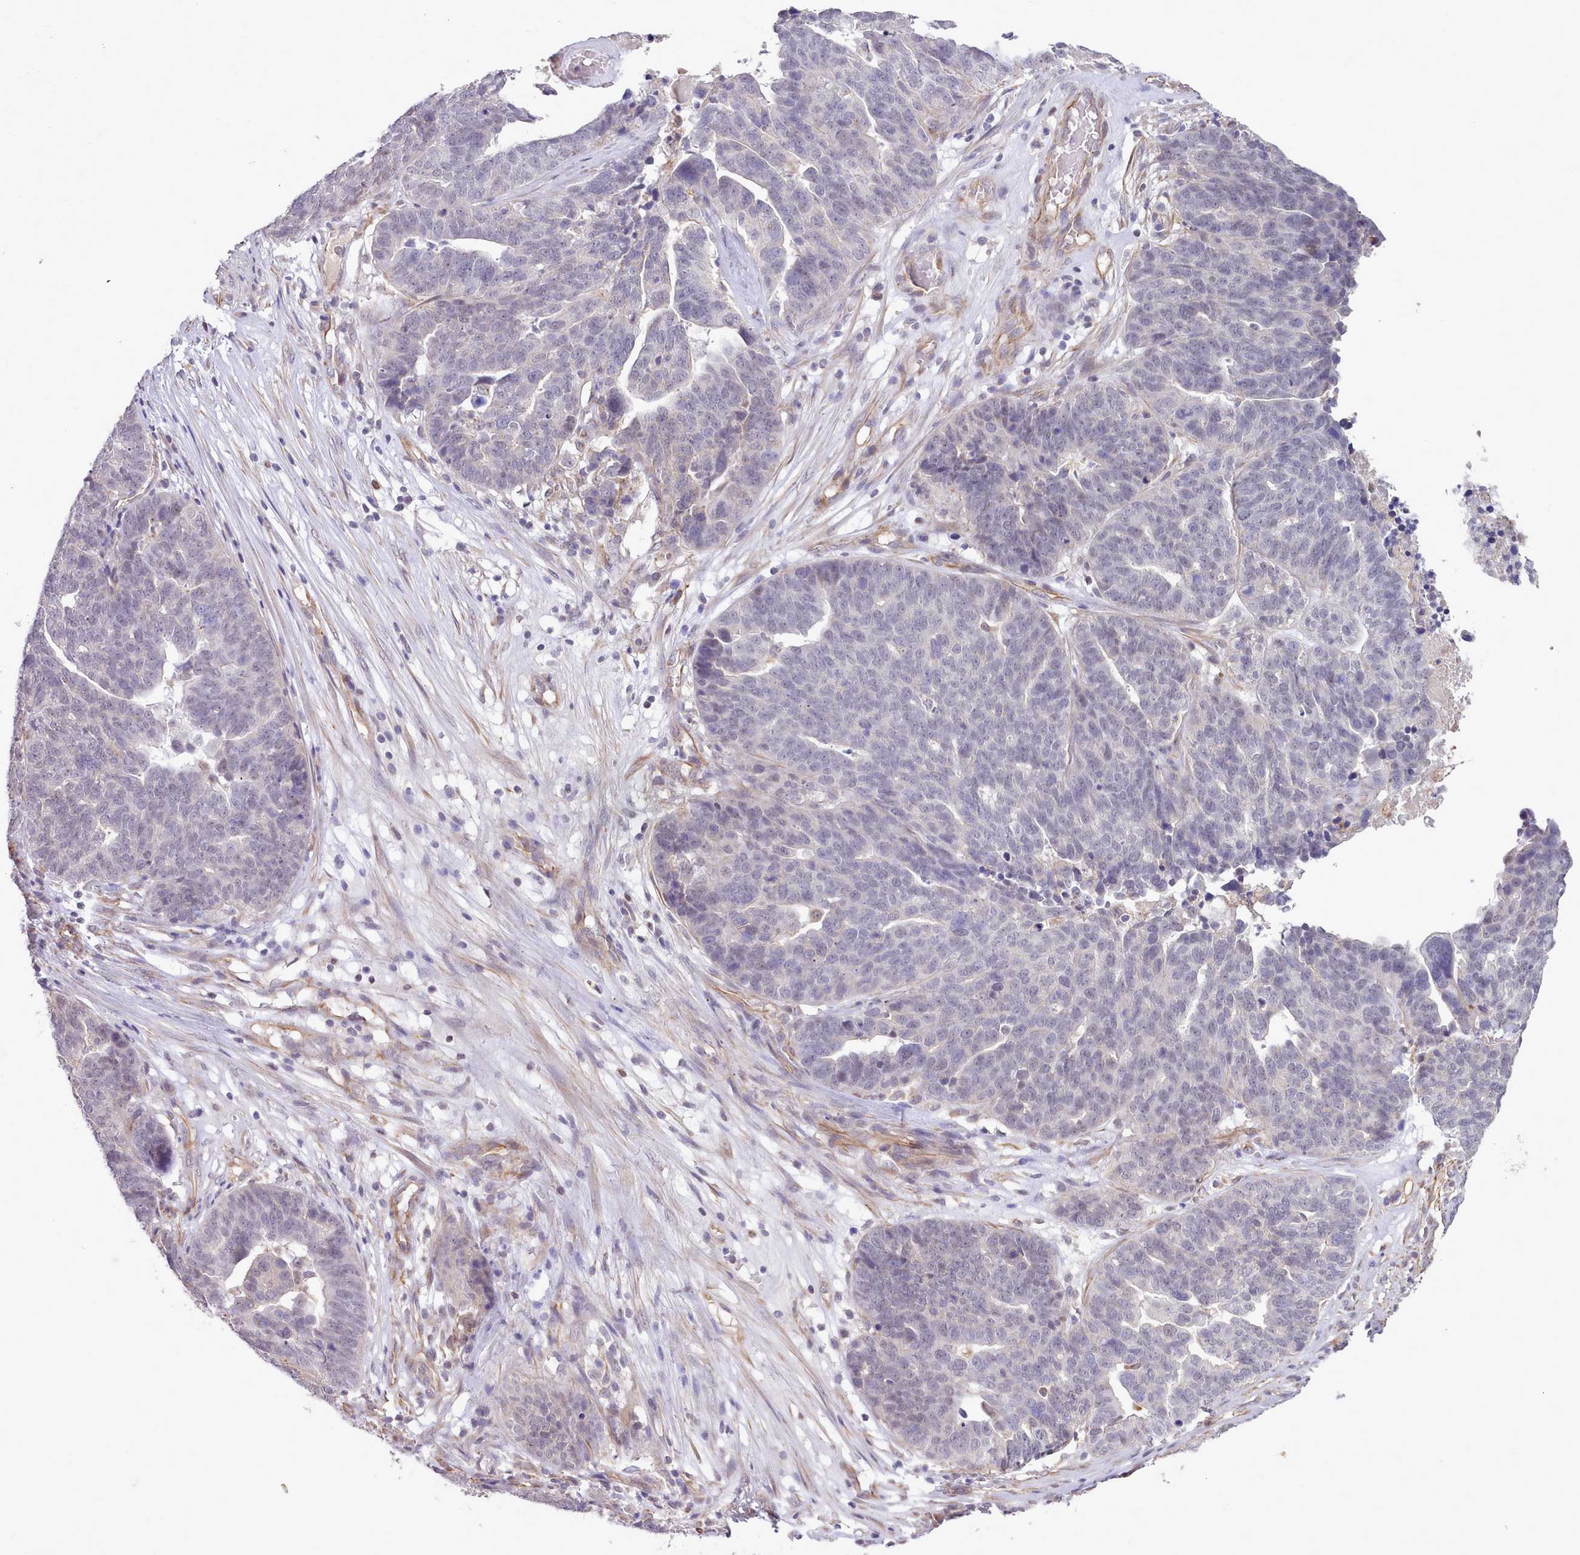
{"staining": {"intensity": "negative", "quantity": "none", "location": "none"}, "tissue": "ovarian cancer", "cell_type": "Tumor cells", "image_type": "cancer", "snomed": [{"axis": "morphology", "description": "Cystadenocarcinoma, serous, NOS"}, {"axis": "topography", "description": "Ovary"}], "caption": "An immunohistochemistry histopathology image of ovarian cancer (serous cystadenocarcinoma) is shown. There is no staining in tumor cells of ovarian cancer (serous cystadenocarcinoma).", "gene": "ZC3H13", "patient": {"sex": "female", "age": 59}}